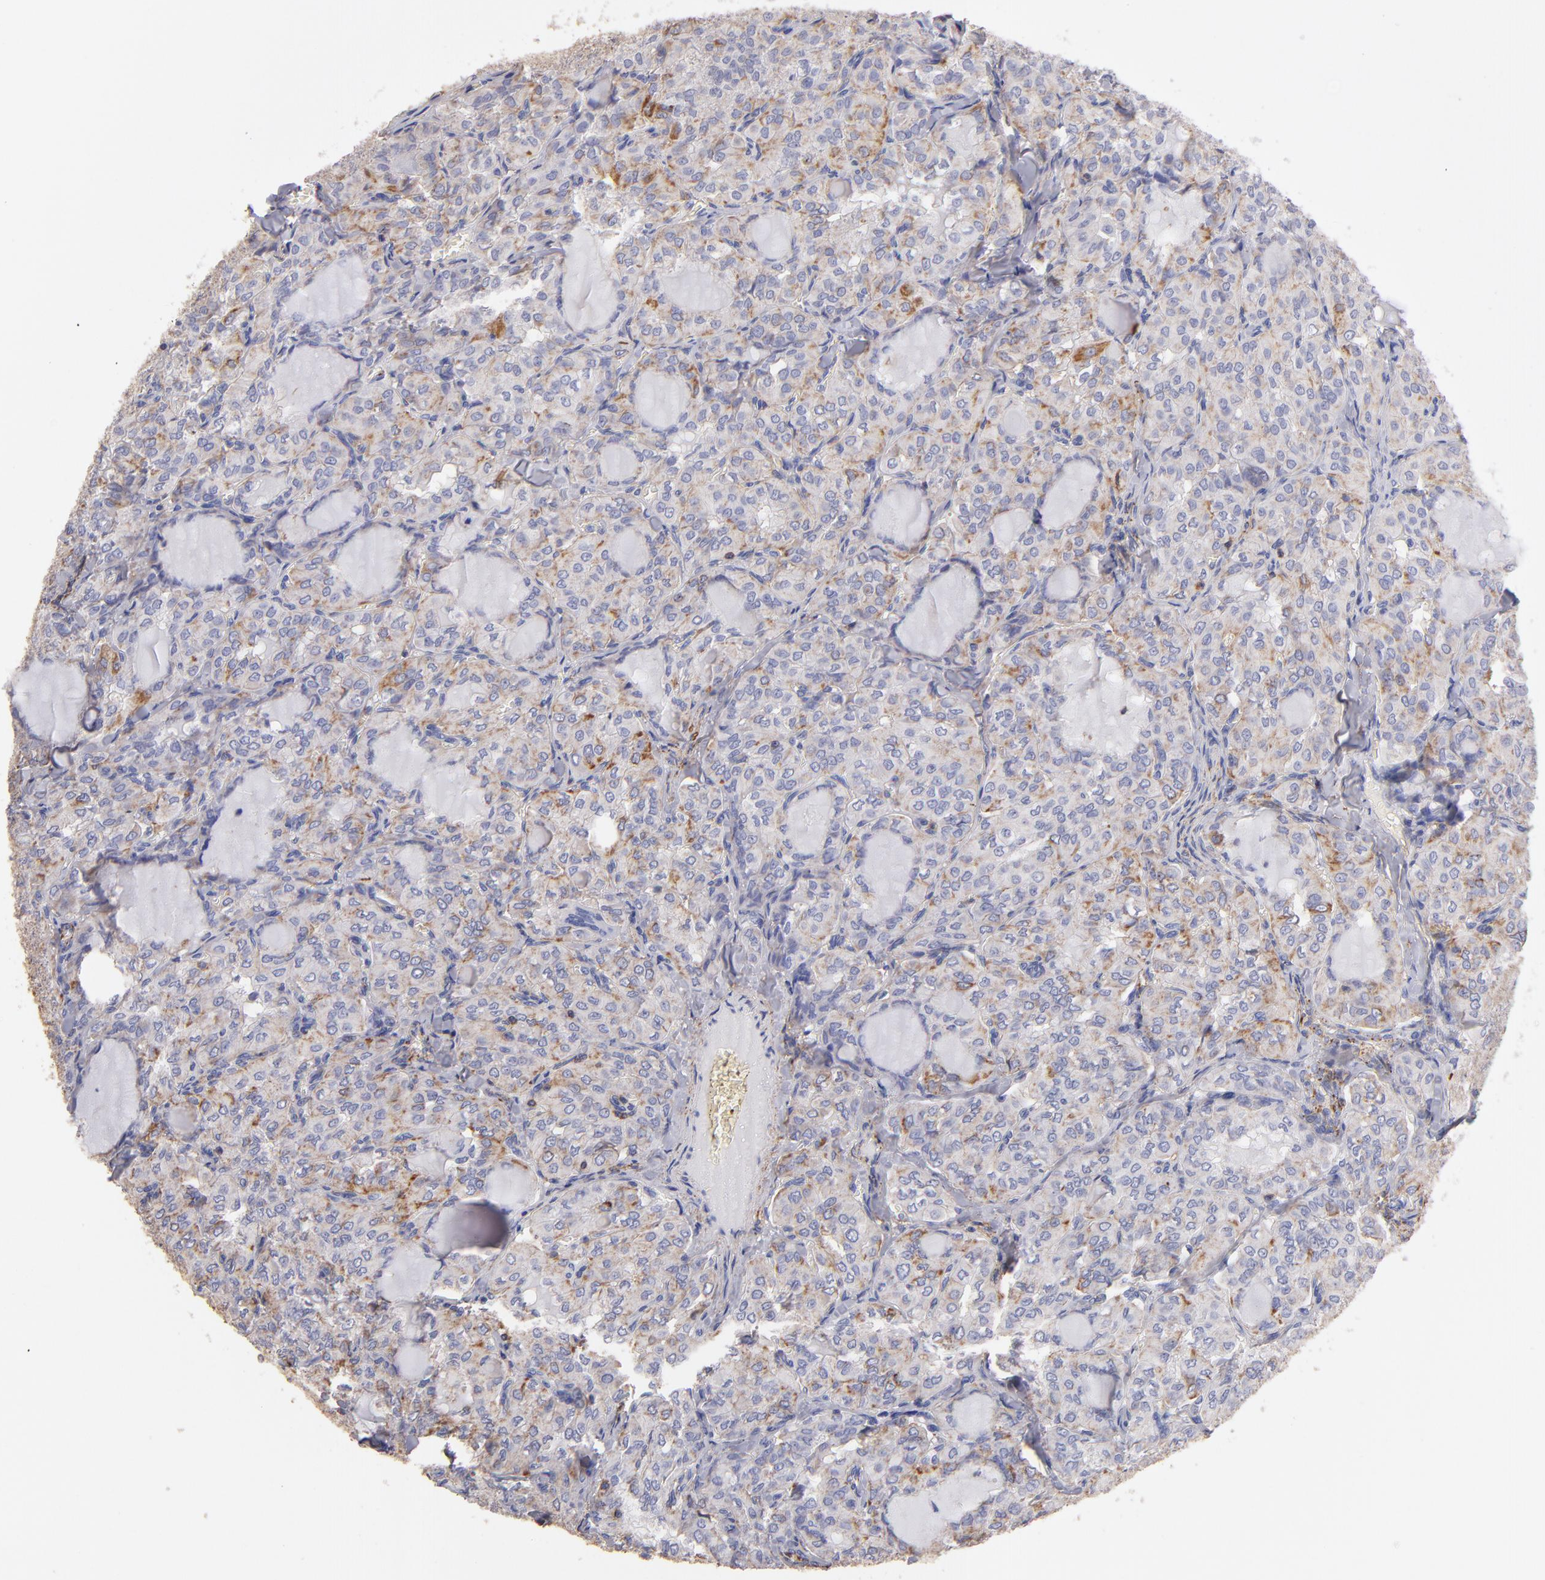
{"staining": {"intensity": "moderate", "quantity": "25%-75%", "location": "cytoplasmic/membranous"}, "tissue": "thyroid cancer", "cell_type": "Tumor cells", "image_type": "cancer", "snomed": [{"axis": "morphology", "description": "Papillary adenocarcinoma, NOS"}, {"axis": "topography", "description": "Thyroid gland"}], "caption": "A high-resolution image shows IHC staining of thyroid papillary adenocarcinoma, which shows moderate cytoplasmic/membranous expression in approximately 25%-75% of tumor cells. Nuclei are stained in blue.", "gene": "ABCB1", "patient": {"sex": "male", "age": 20}}